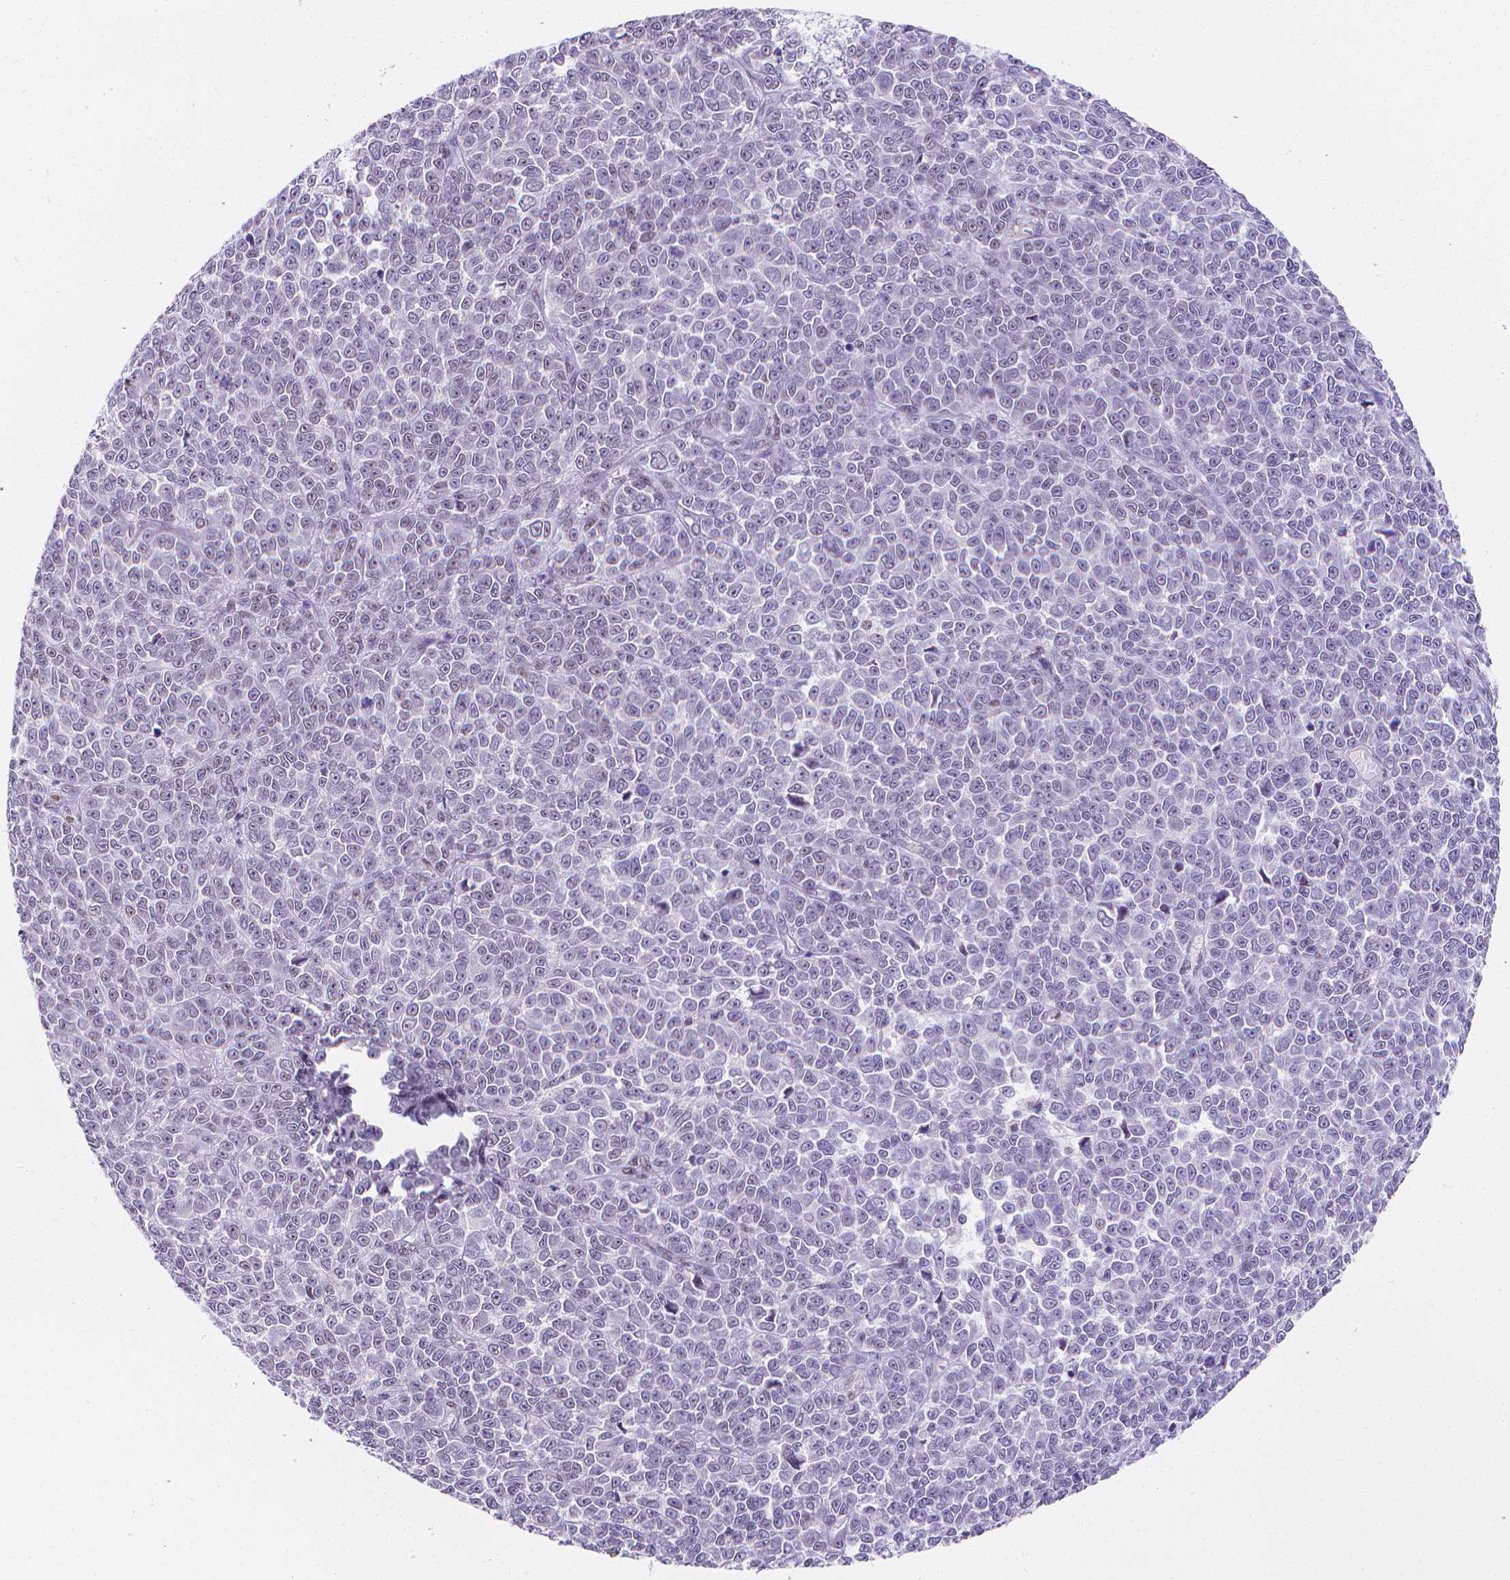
{"staining": {"intensity": "negative", "quantity": "none", "location": "none"}, "tissue": "melanoma", "cell_type": "Tumor cells", "image_type": "cancer", "snomed": [{"axis": "morphology", "description": "Malignant melanoma, NOS"}, {"axis": "topography", "description": "Skin"}], "caption": "Immunohistochemical staining of melanoma exhibits no significant positivity in tumor cells.", "gene": "MEF2C", "patient": {"sex": "female", "age": 95}}